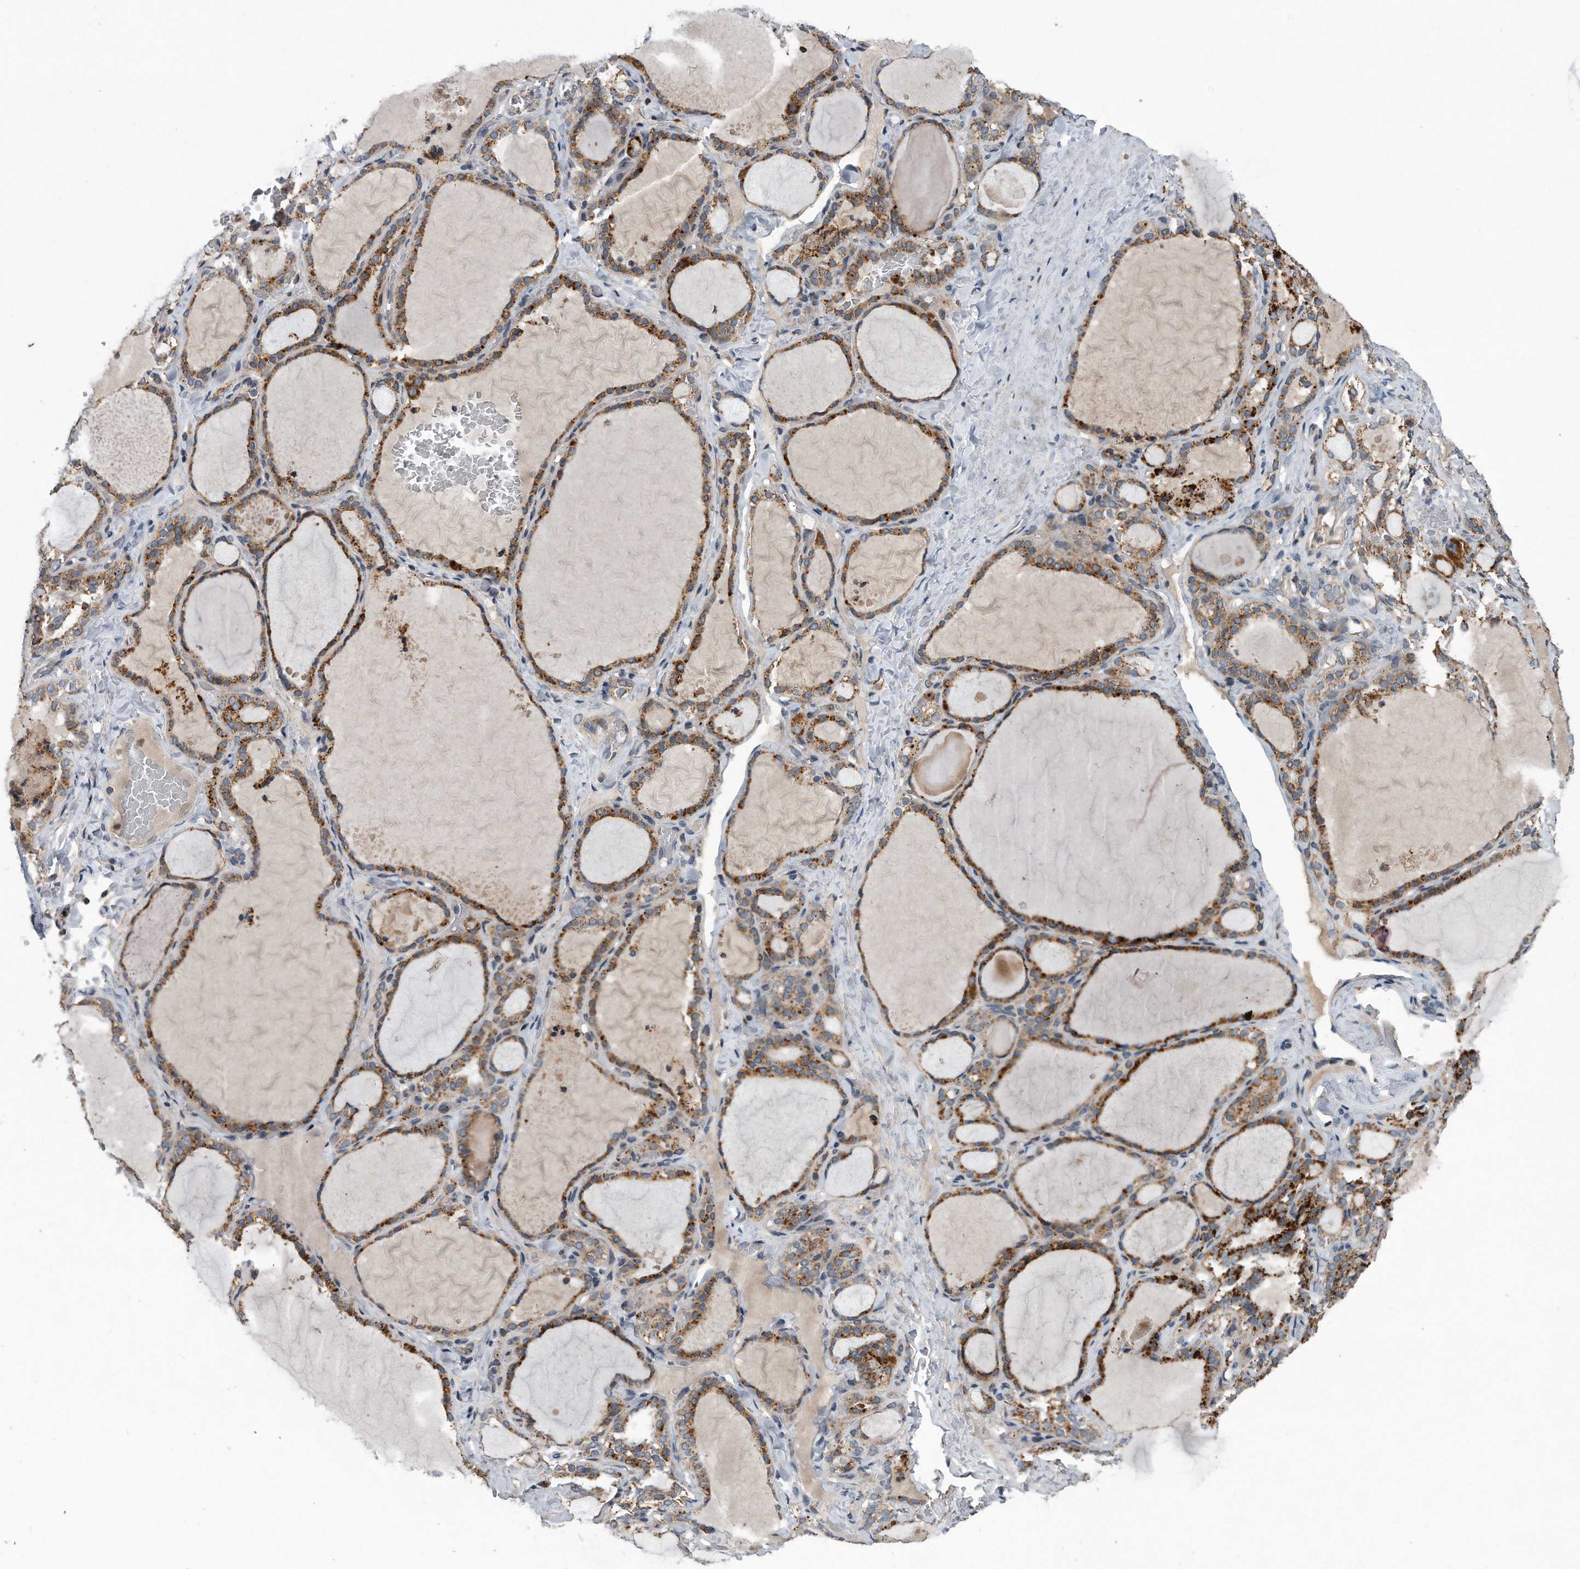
{"staining": {"intensity": "strong", "quantity": ">75%", "location": "cytoplasmic/membranous"}, "tissue": "thyroid gland", "cell_type": "Glandular cells", "image_type": "normal", "snomed": [{"axis": "morphology", "description": "Normal tissue, NOS"}, {"axis": "topography", "description": "Thyroid gland"}], "caption": "This histopathology image reveals unremarkable thyroid gland stained with immunohistochemistry (IHC) to label a protein in brown. The cytoplasmic/membranous of glandular cells show strong positivity for the protein. Nuclei are counter-stained blue.", "gene": "LYRM4", "patient": {"sex": "female", "age": 22}}